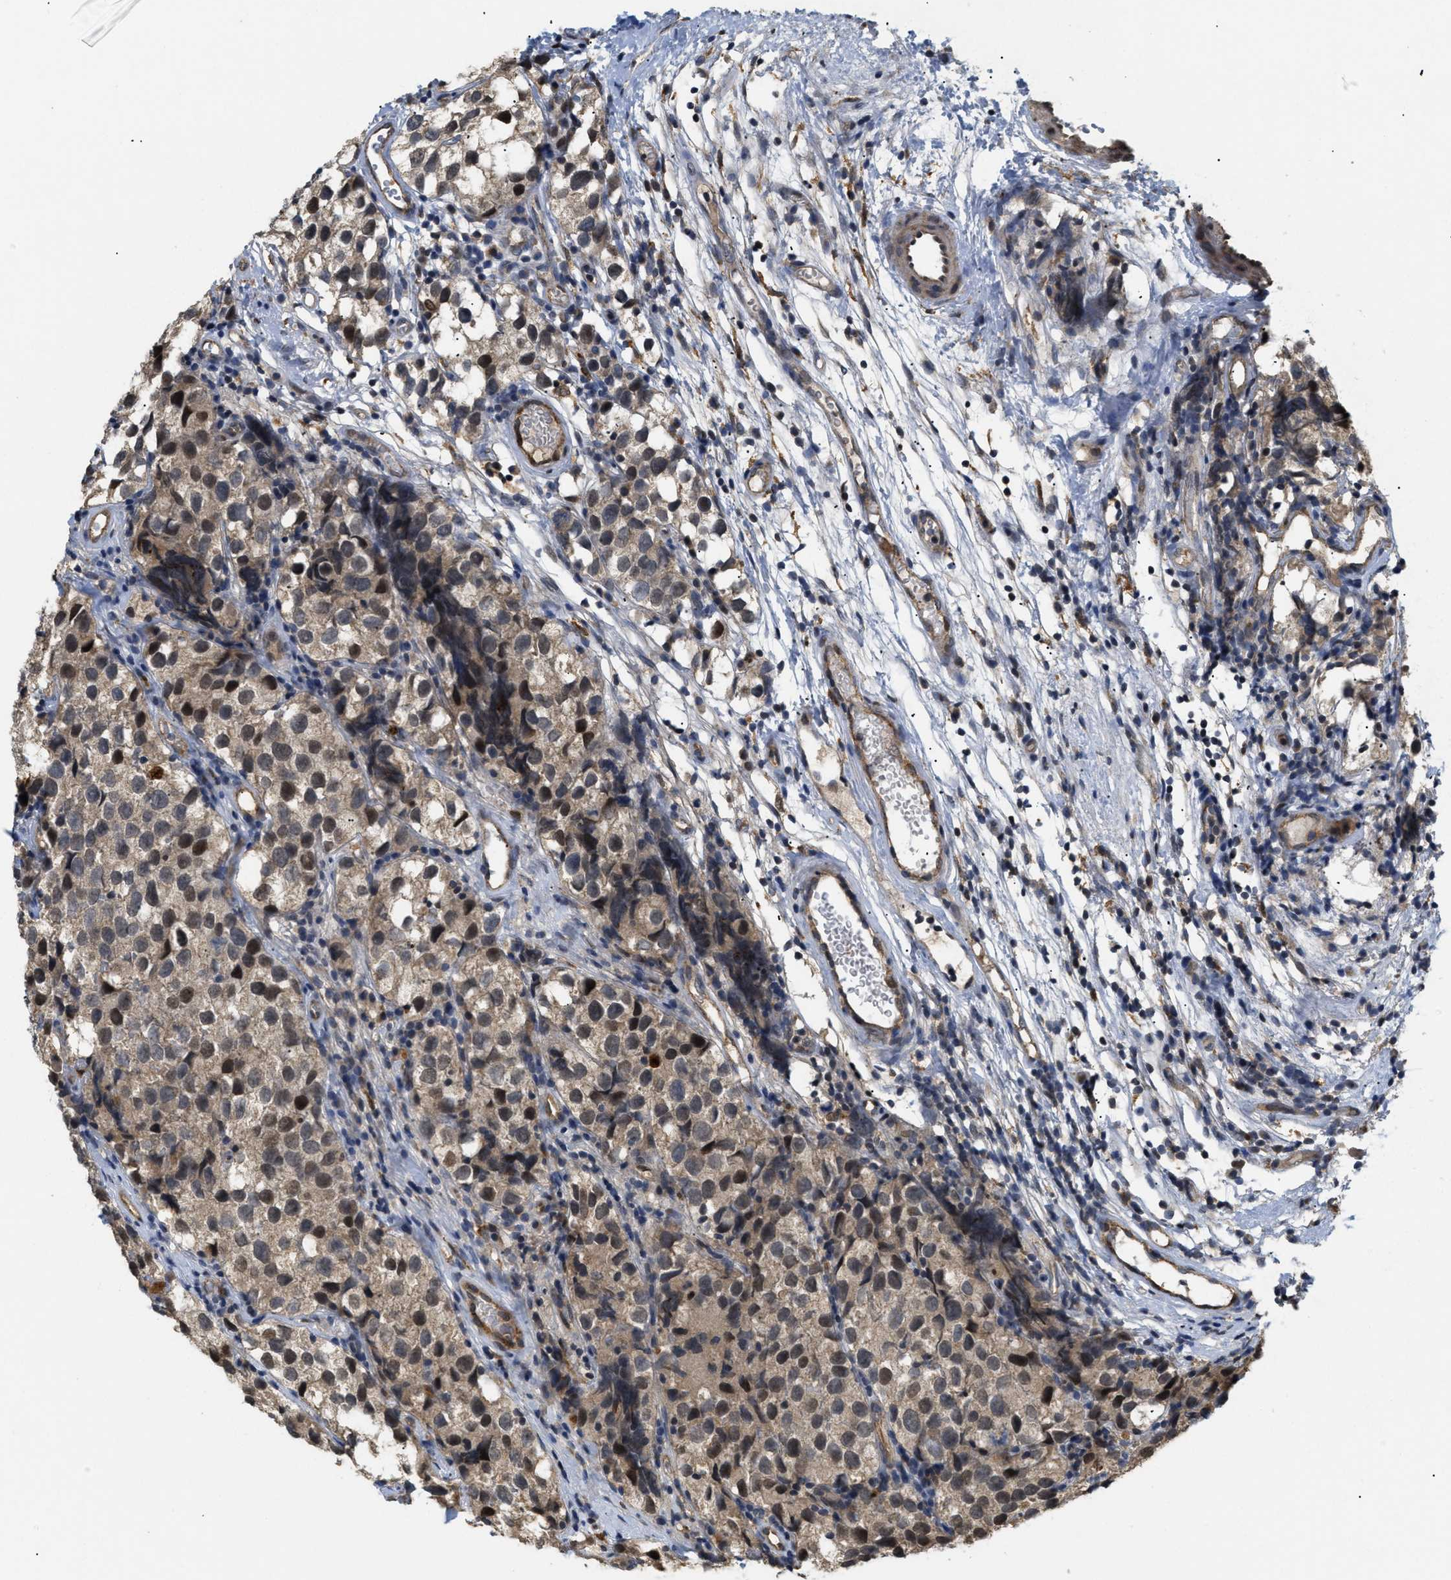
{"staining": {"intensity": "moderate", "quantity": ">75%", "location": "cytoplasmic/membranous,nuclear"}, "tissue": "testis cancer", "cell_type": "Tumor cells", "image_type": "cancer", "snomed": [{"axis": "morphology", "description": "Seminoma, NOS"}, {"axis": "topography", "description": "Testis"}], "caption": "The image exhibits staining of testis cancer, revealing moderate cytoplasmic/membranous and nuclear protein positivity (brown color) within tumor cells.", "gene": "PDGFB", "patient": {"sex": "male", "age": 39}}